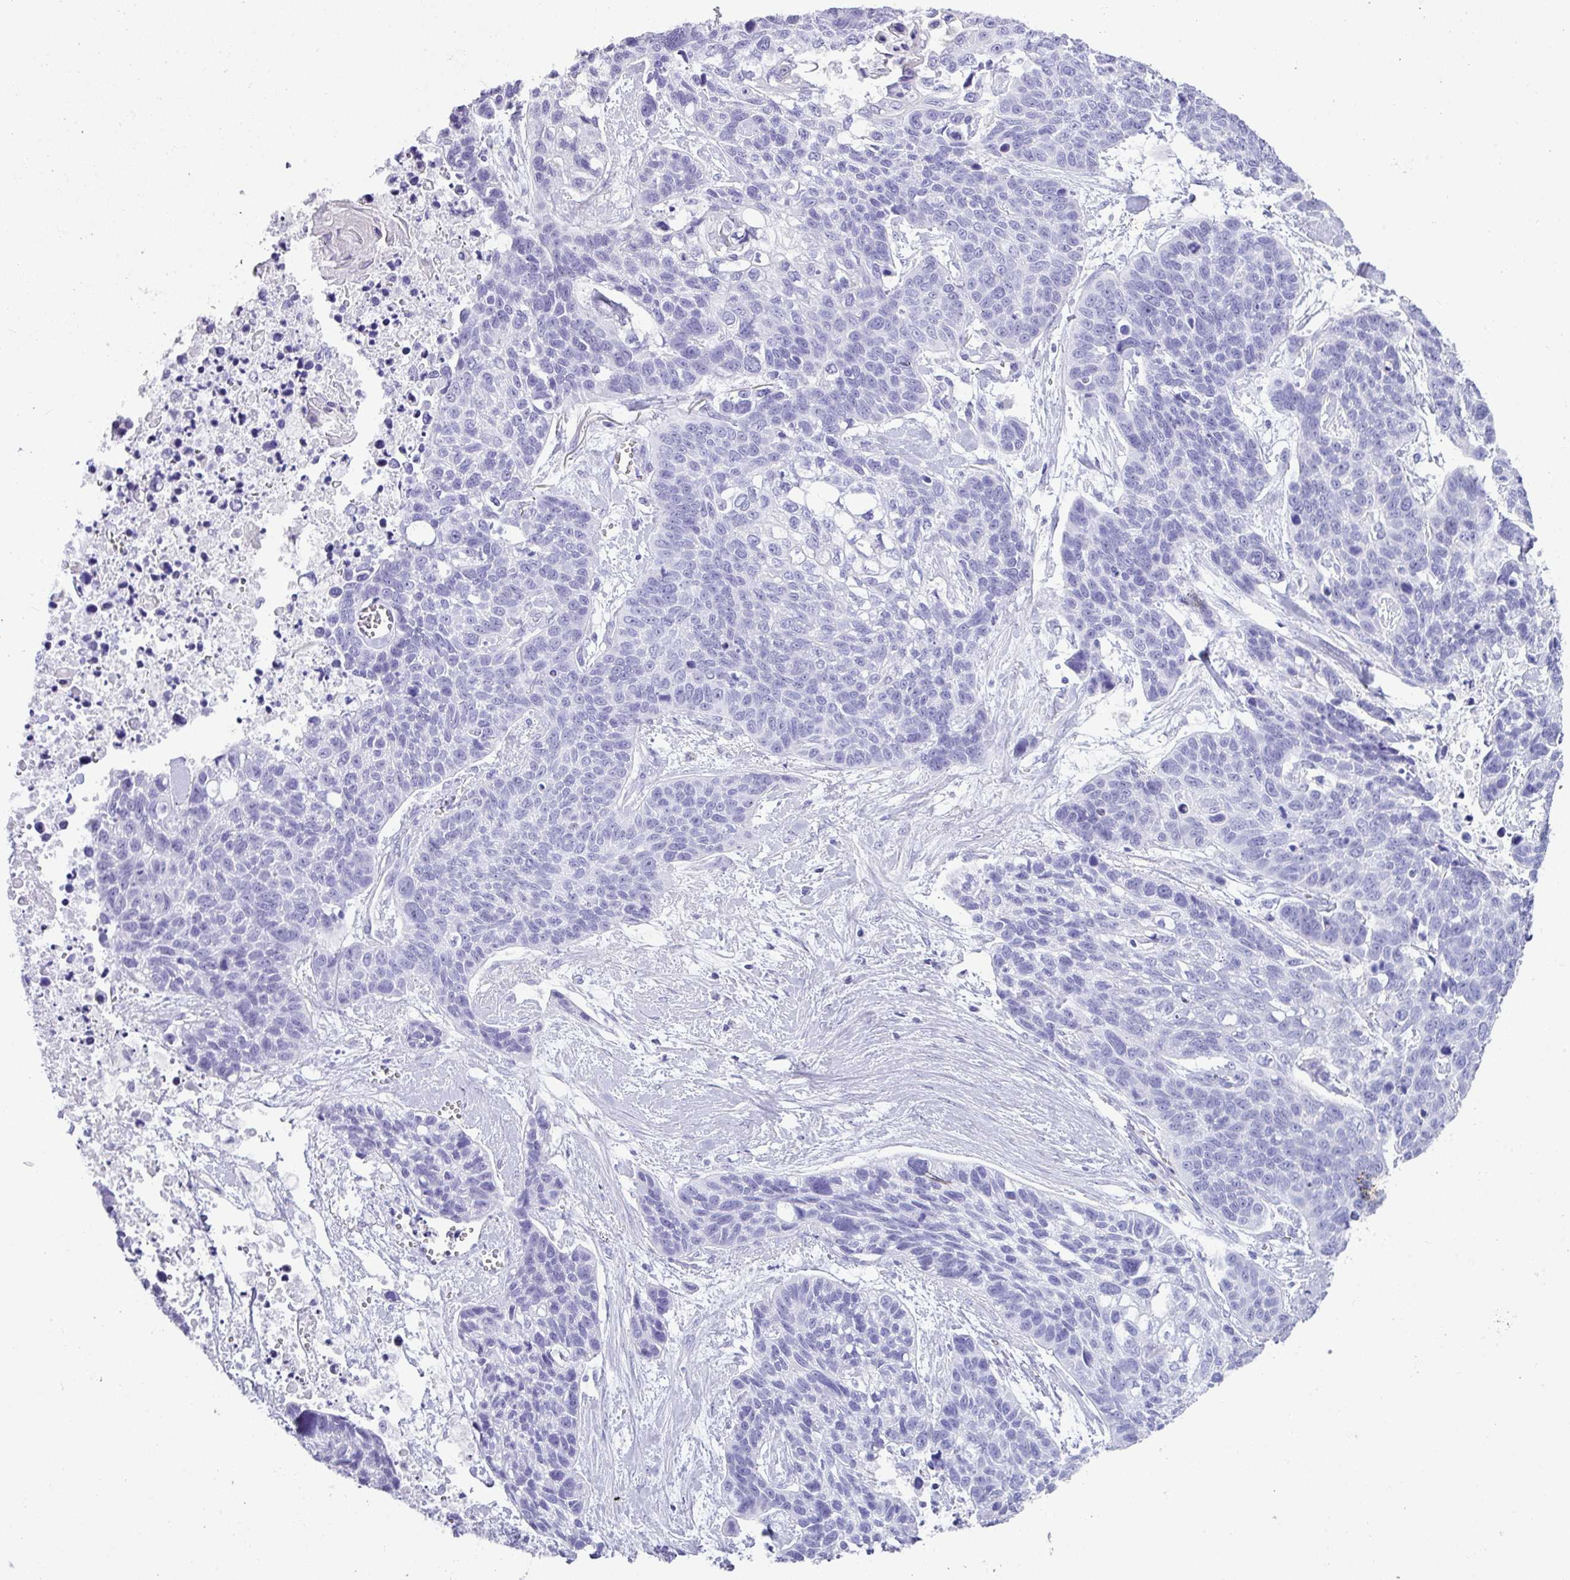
{"staining": {"intensity": "negative", "quantity": "none", "location": "none"}, "tissue": "lung cancer", "cell_type": "Tumor cells", "image_type": "cancer", "snomed": [{"axis": "morphology", "description": "Squamous cell carcinoma, NOS"}, {"axis": "topography", "description": "Lung"}], "caption": "Histopathology image shows no significant protein staining in tumor cells of squamous cell carcinoma (lung).", "gene": "ZNF524", "patient": {"sex": "male", "age": 62}}